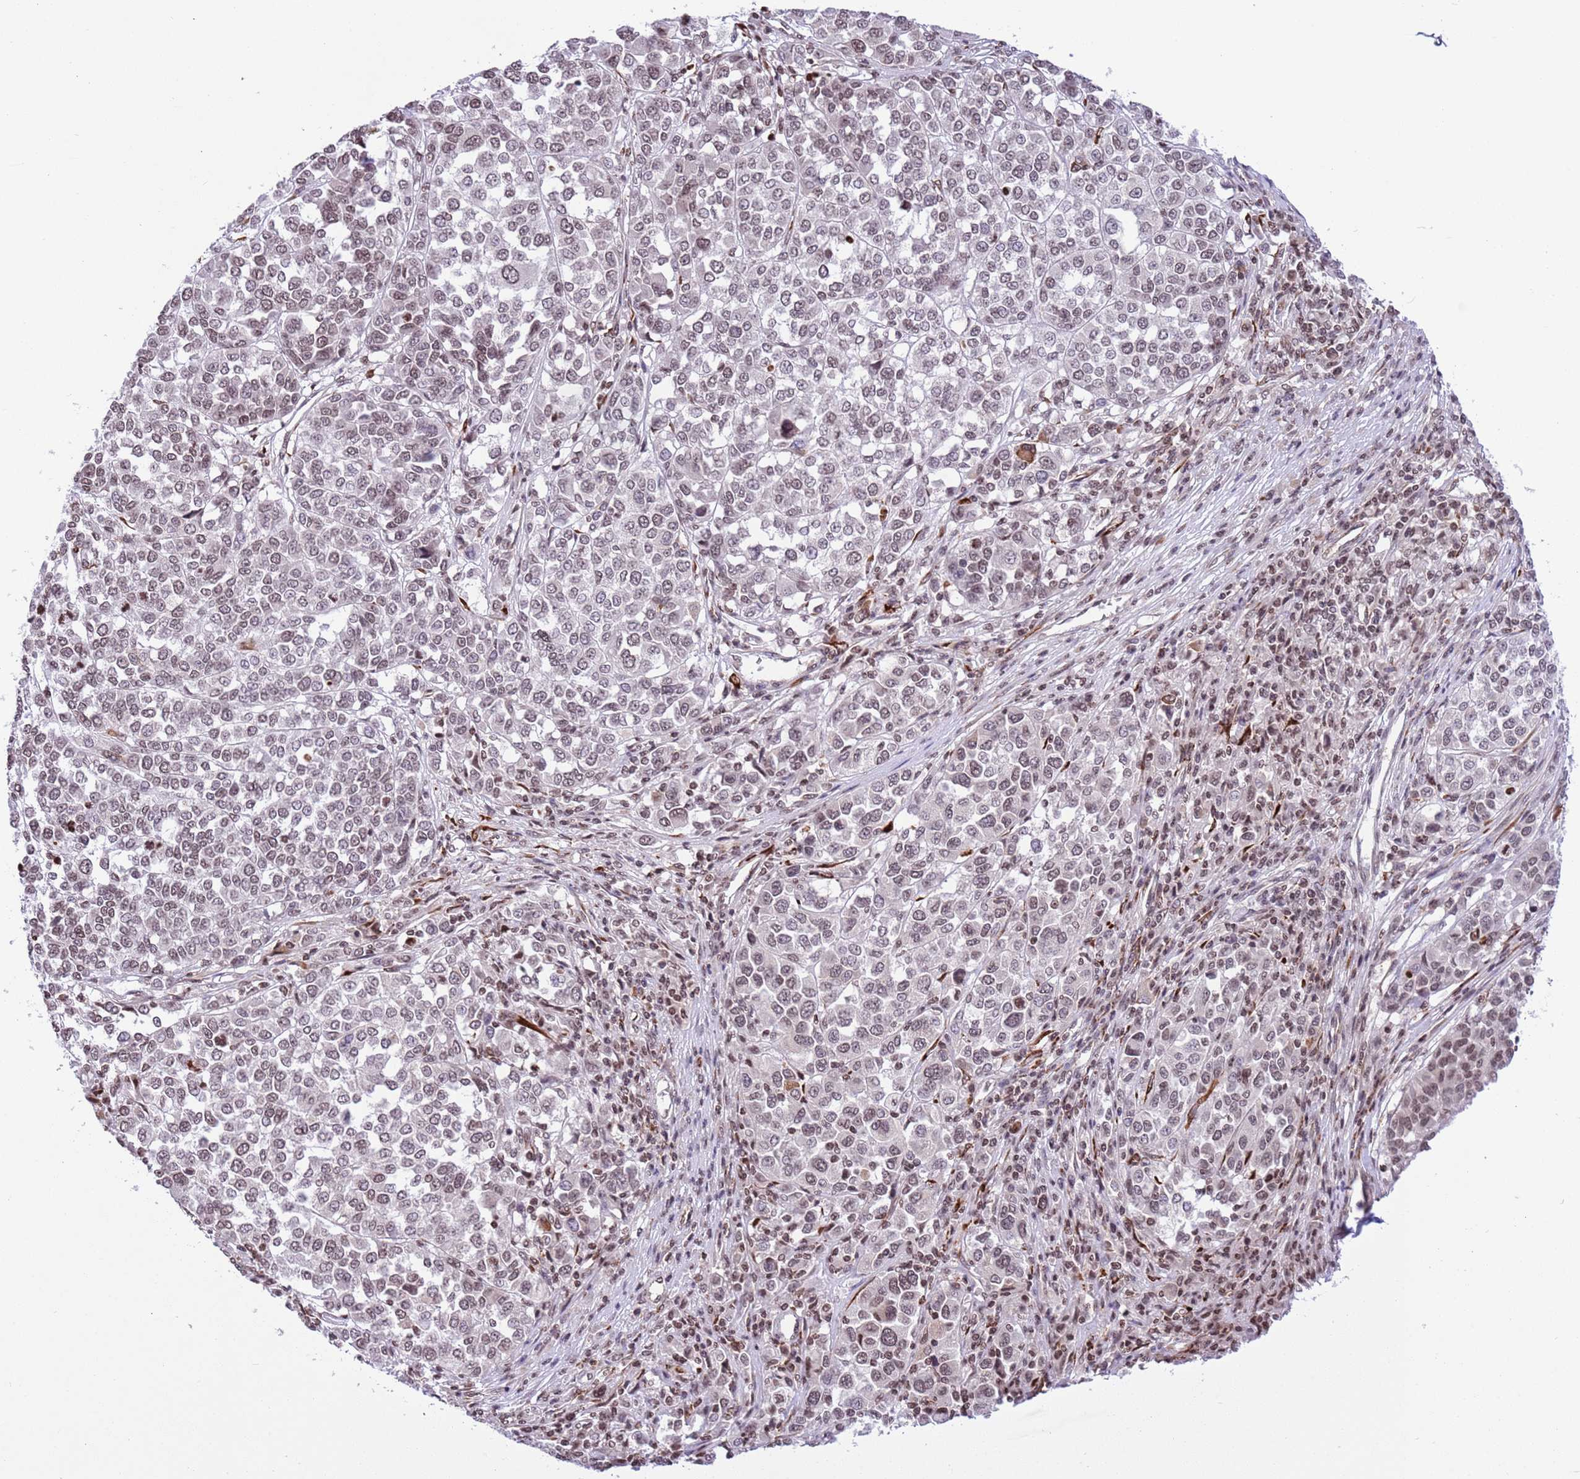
{"staining": {"intensity": "weak", "quantity": ">75%", "location": "nuclear"}, "tissue": "melanoma", "cell_type": "Tumor cells", "image_type": "cancer", "snomed": [{"axis": "morphology", "description": "Malignant melanoma, Metastatic site"}, {"axis": "topography", "description": "Lymph node"}], "caption": "A brown stain highlights weak nuclear expression of a protein in human malignant melanoma (metastatic site) tumor cells.", "gene": "NRIP1", "patient": {"sex": "male", "age": 44}}